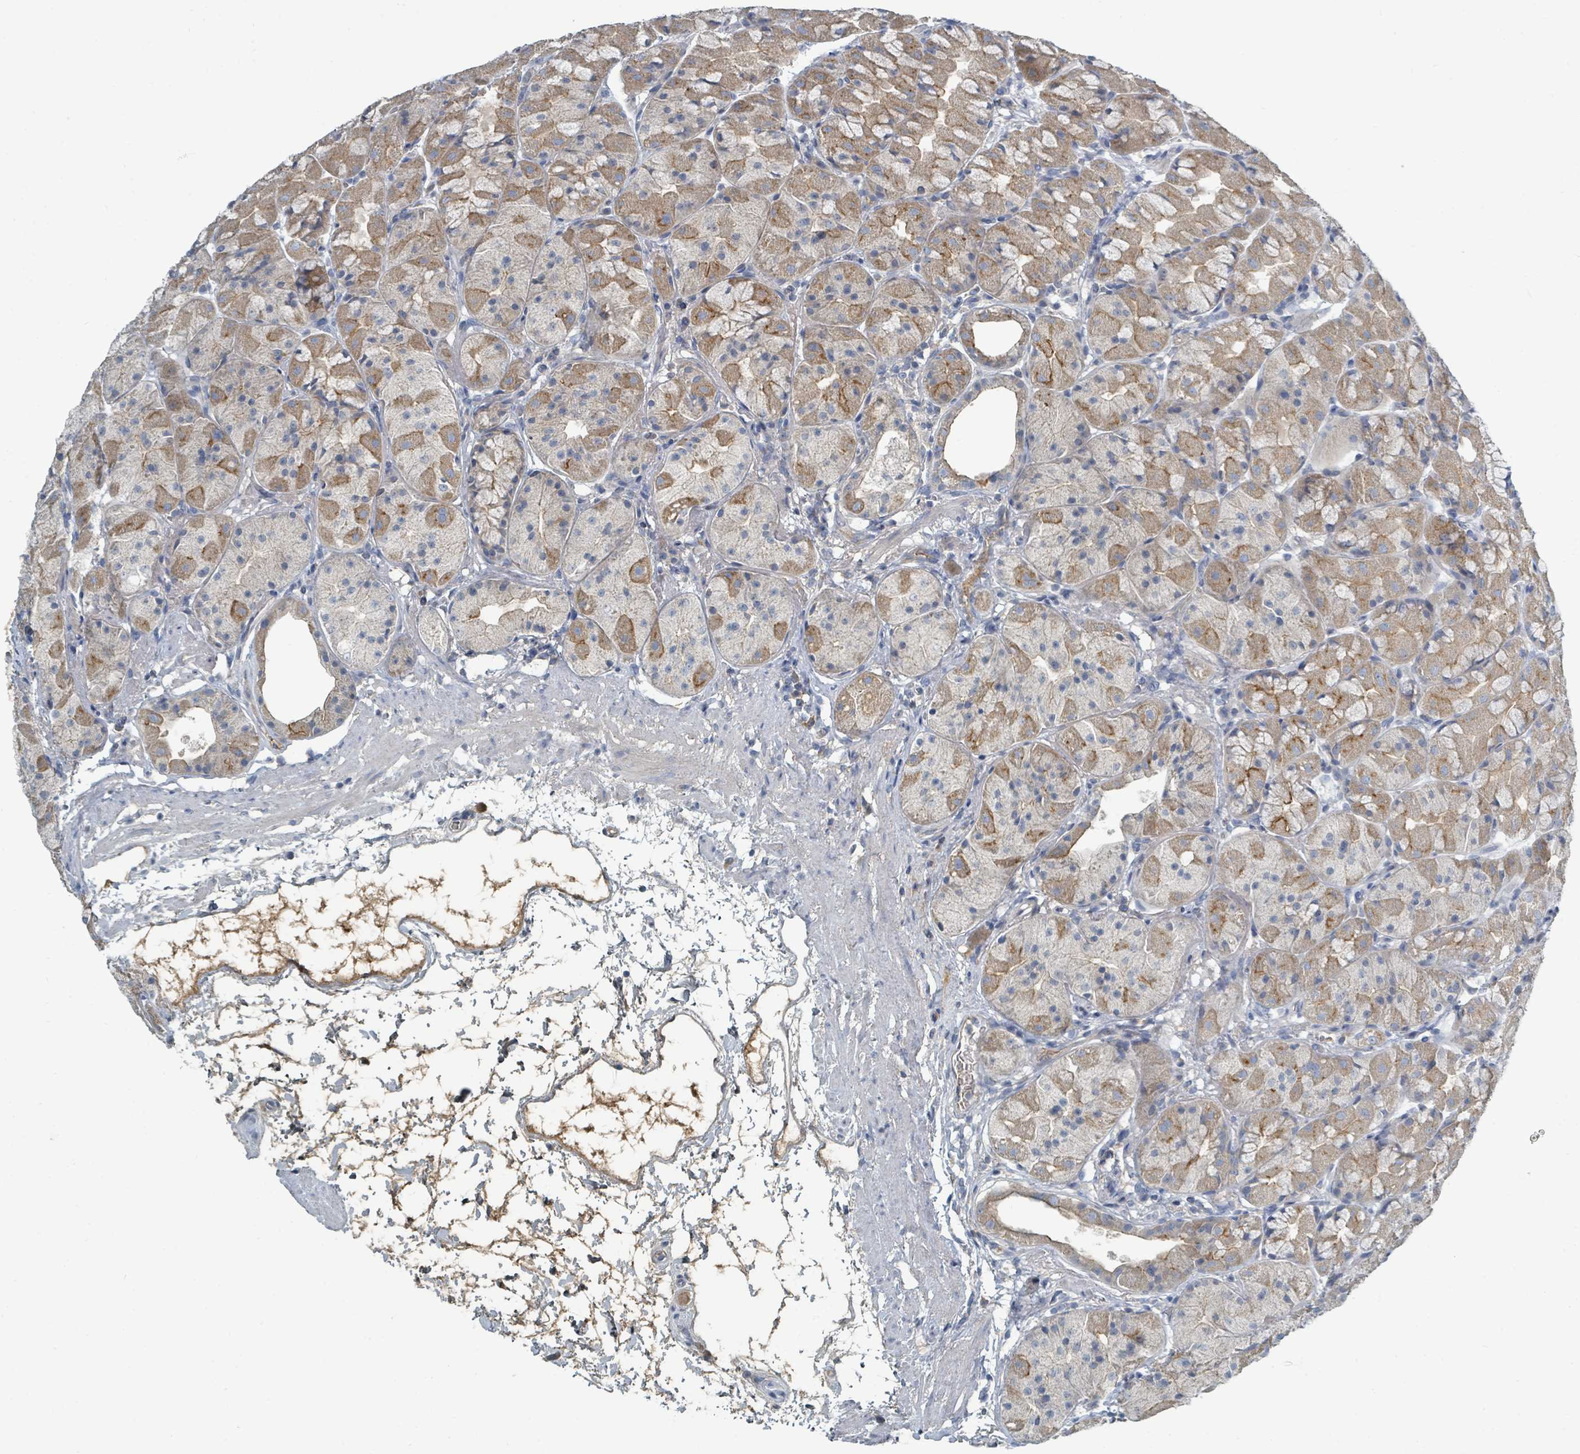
{"staining": {"intensity": "moderate", "quantity": ">75%", "location": "cytoplasmic/membranous"}, "tissue": "stomach", "cell_type": "Glandular cells", "image_type": "normal", "snomed": [{"axis": "morphology", "description": "Normal tissue, NOS"}, {"axis": "topography", "description": "Stomach"}], "caption": "A brown stain highlights moderate cytoplasmic/membranous positivity of a protein in glandular cells of normal stomach.", "gene": "SLC25A23", "patient": {"sex": "male", "age": 57}}